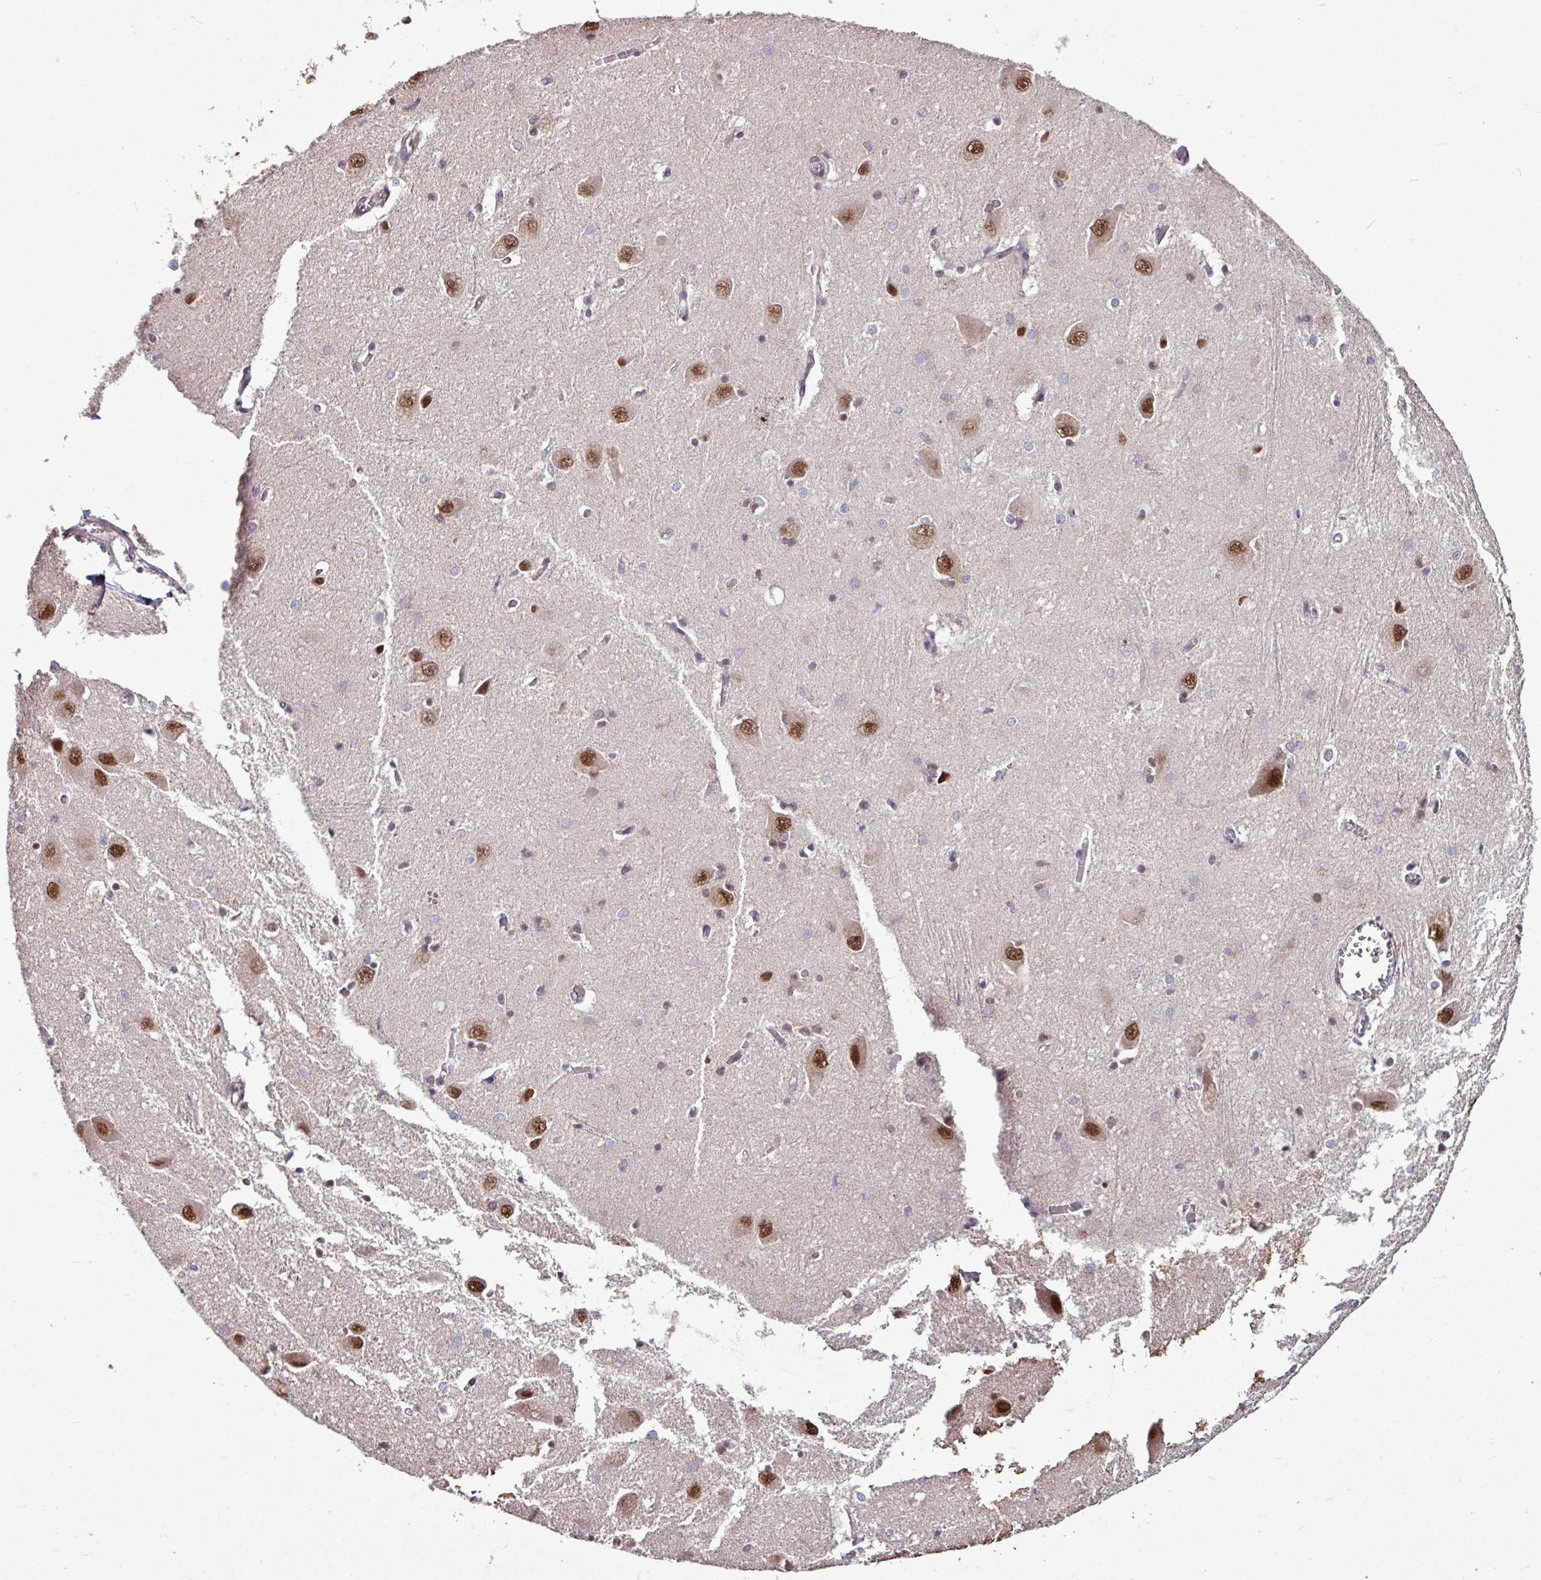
{"staining": {"intensity": "negative", "quantity": "none", "location": "none"}, "tissue": "hippocampus", "cell_type": "Glial cells", "image_type": "normal", "snomed": [{"axis": "morphology", "description": "Normal tissue, NOS"}, {"axis": "topography", "description": "Hippocampus"}], "caption": "IHC photomicrograph of unremarkable hippocampus stained for a protein (brown), which displays no staining in glial cells. (Stains: DAB IHC with hematoxylin counter stain, Microscopy: brightfield microscopy at high magnification).", "gene": "SKIC2", "patient": {"sex": "female", "age": 64}}